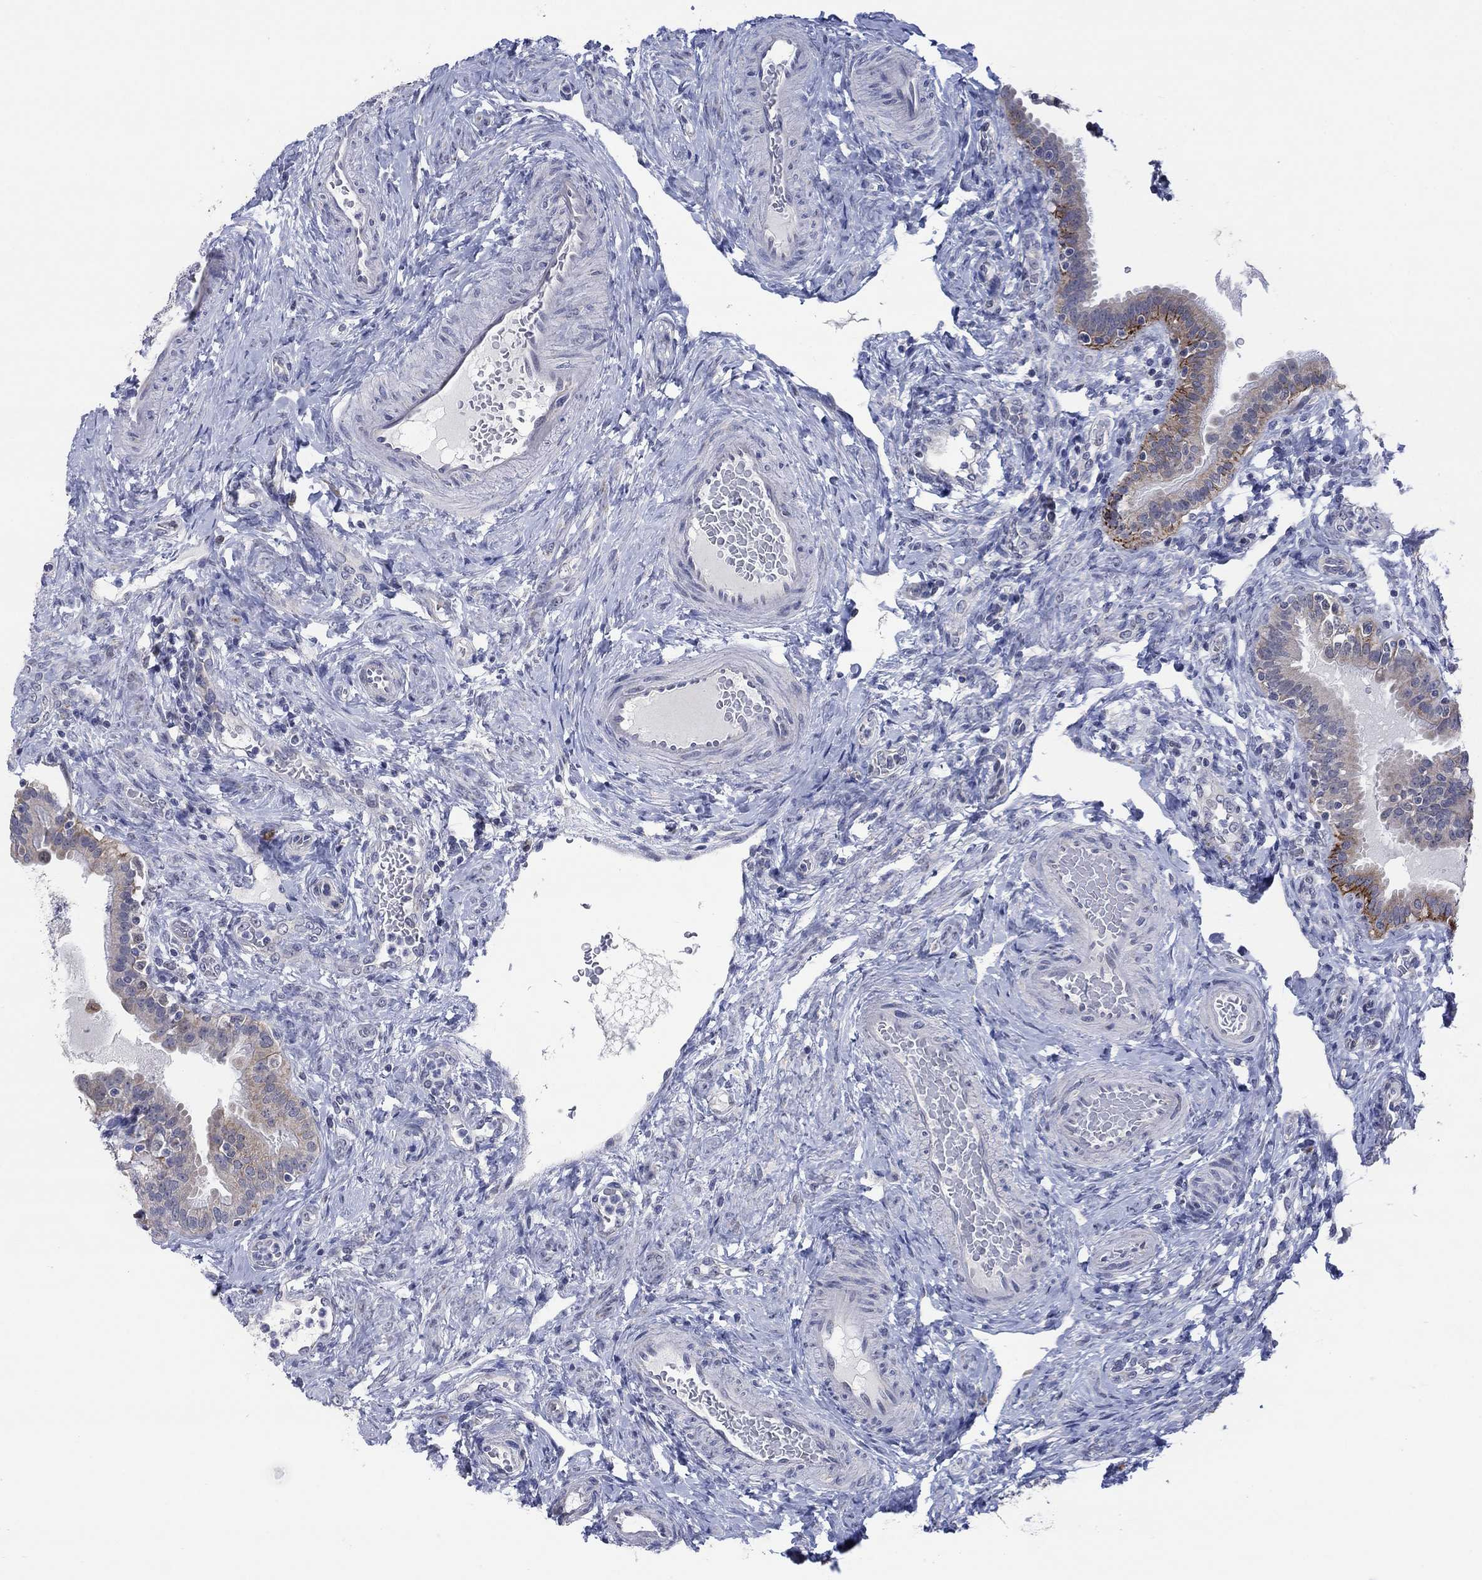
{"staining": {"intensity": "strong", "quantity": "<25%", "location": "cytoplasmic/membranous"}, "tissue": "fallopian tube", "cell_type": "Glandular cells", "image_type": "normal", "snomed": [{"axis": "morphology", "description": "Normal tissue, NOS"}, {"axis": "topography", "description": "Fallopian tube"}, {"axis": "topography", "description": "Ovary"}], "caption": "IHC (DAB) staining of unremarkable fallopian tube exhibits strong cytoplasmic/membranous protein staining in approximately <25% of glandular cells.", "gene": "SDC1", "patient": {"sex": "female", "age": 41}}